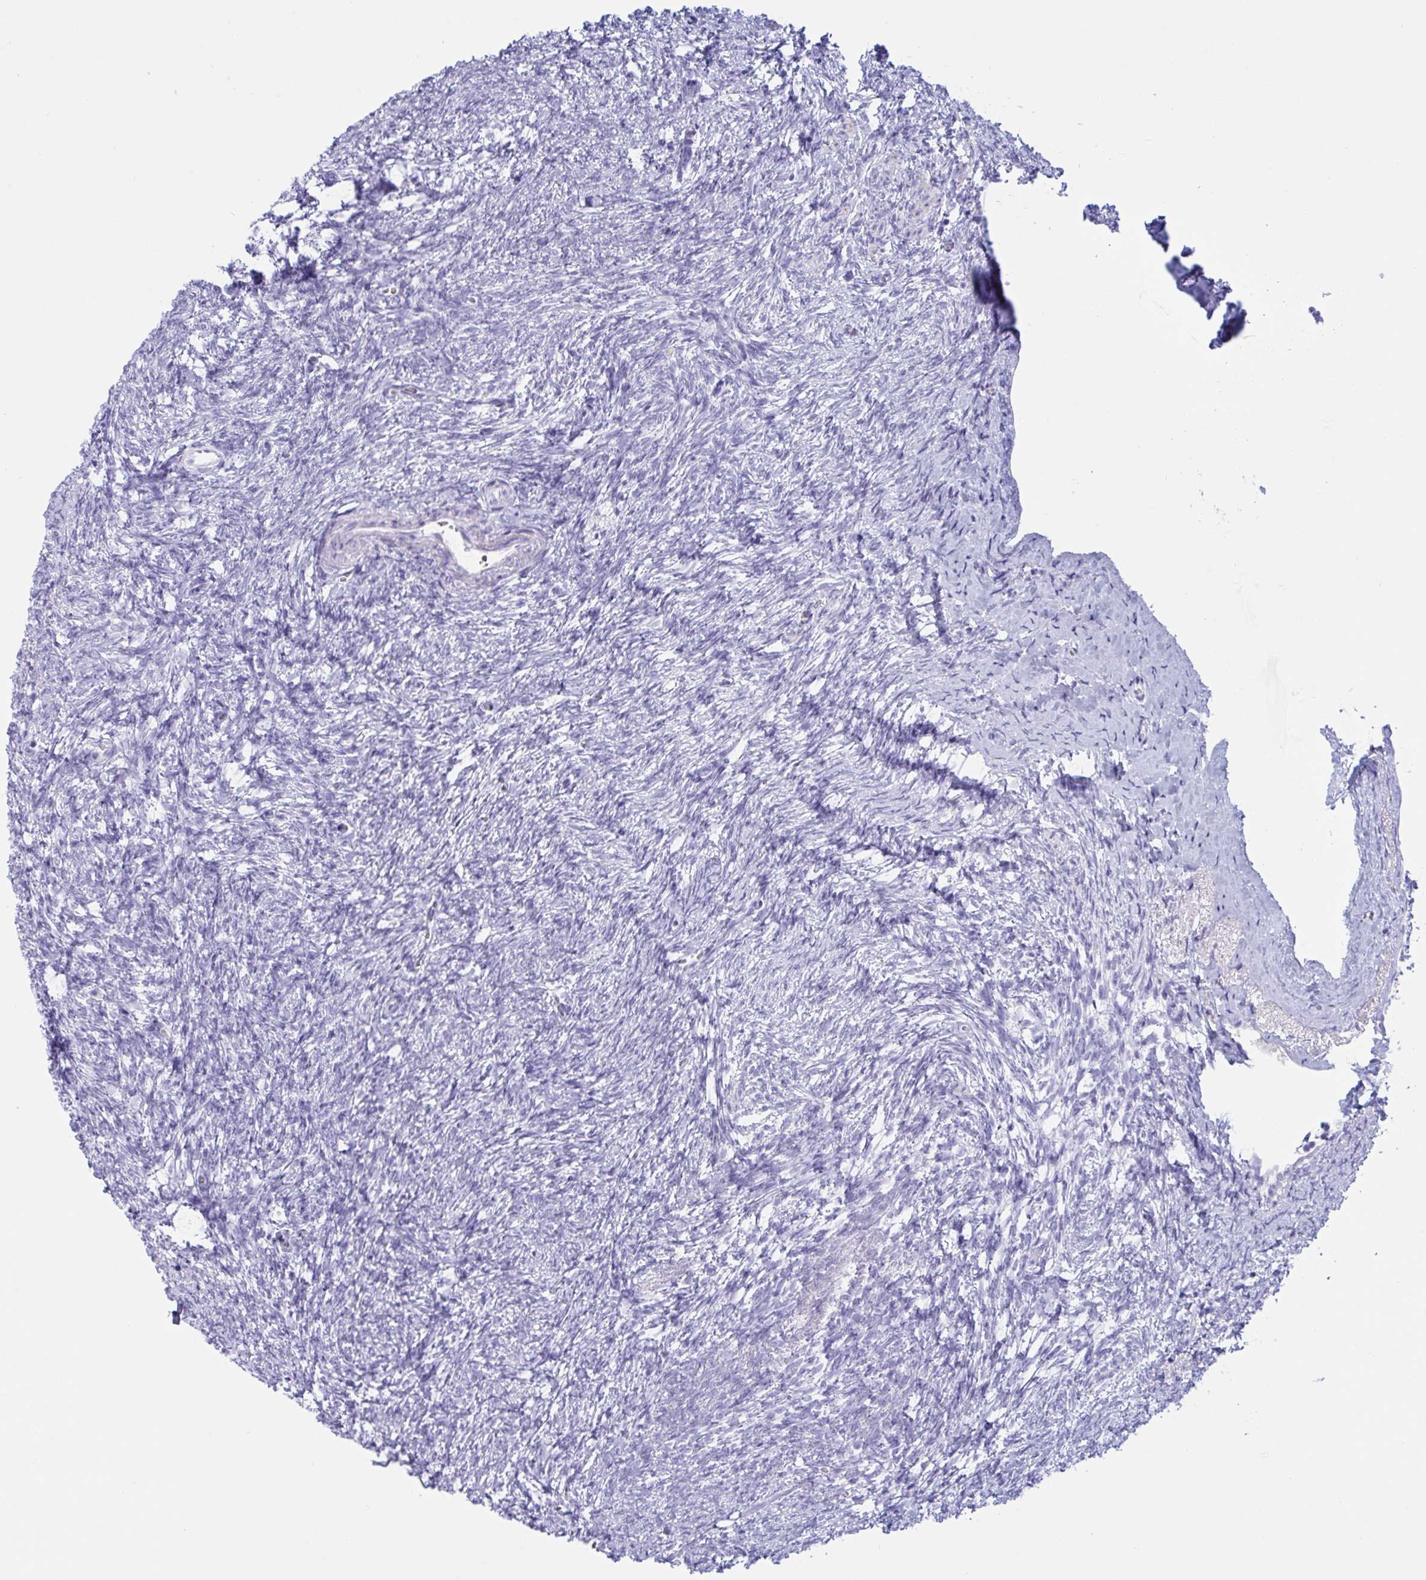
{"staining": {"intensity": "negative", "quantity": "none", "location": "none"}, "tissue": "ovary", "cell_type": "Follicle cells", "image_type": "normal", "snomed": [{"axis": "morphology", "description": "Normal tissue, NOS"}, {"axis": "topography", "description": "Ovary"}], "caption": "DAB immunohistochemical staining of unremarkable human ovary demonstrates no significant staining in follicle cells. (DAB (3,3'-diaminobenzidine) immunohistochemistry visualized using brightfield microscopy, high magnification).", "gene": "OXLD1", "patient": {"sex": "female", "age": 41}}